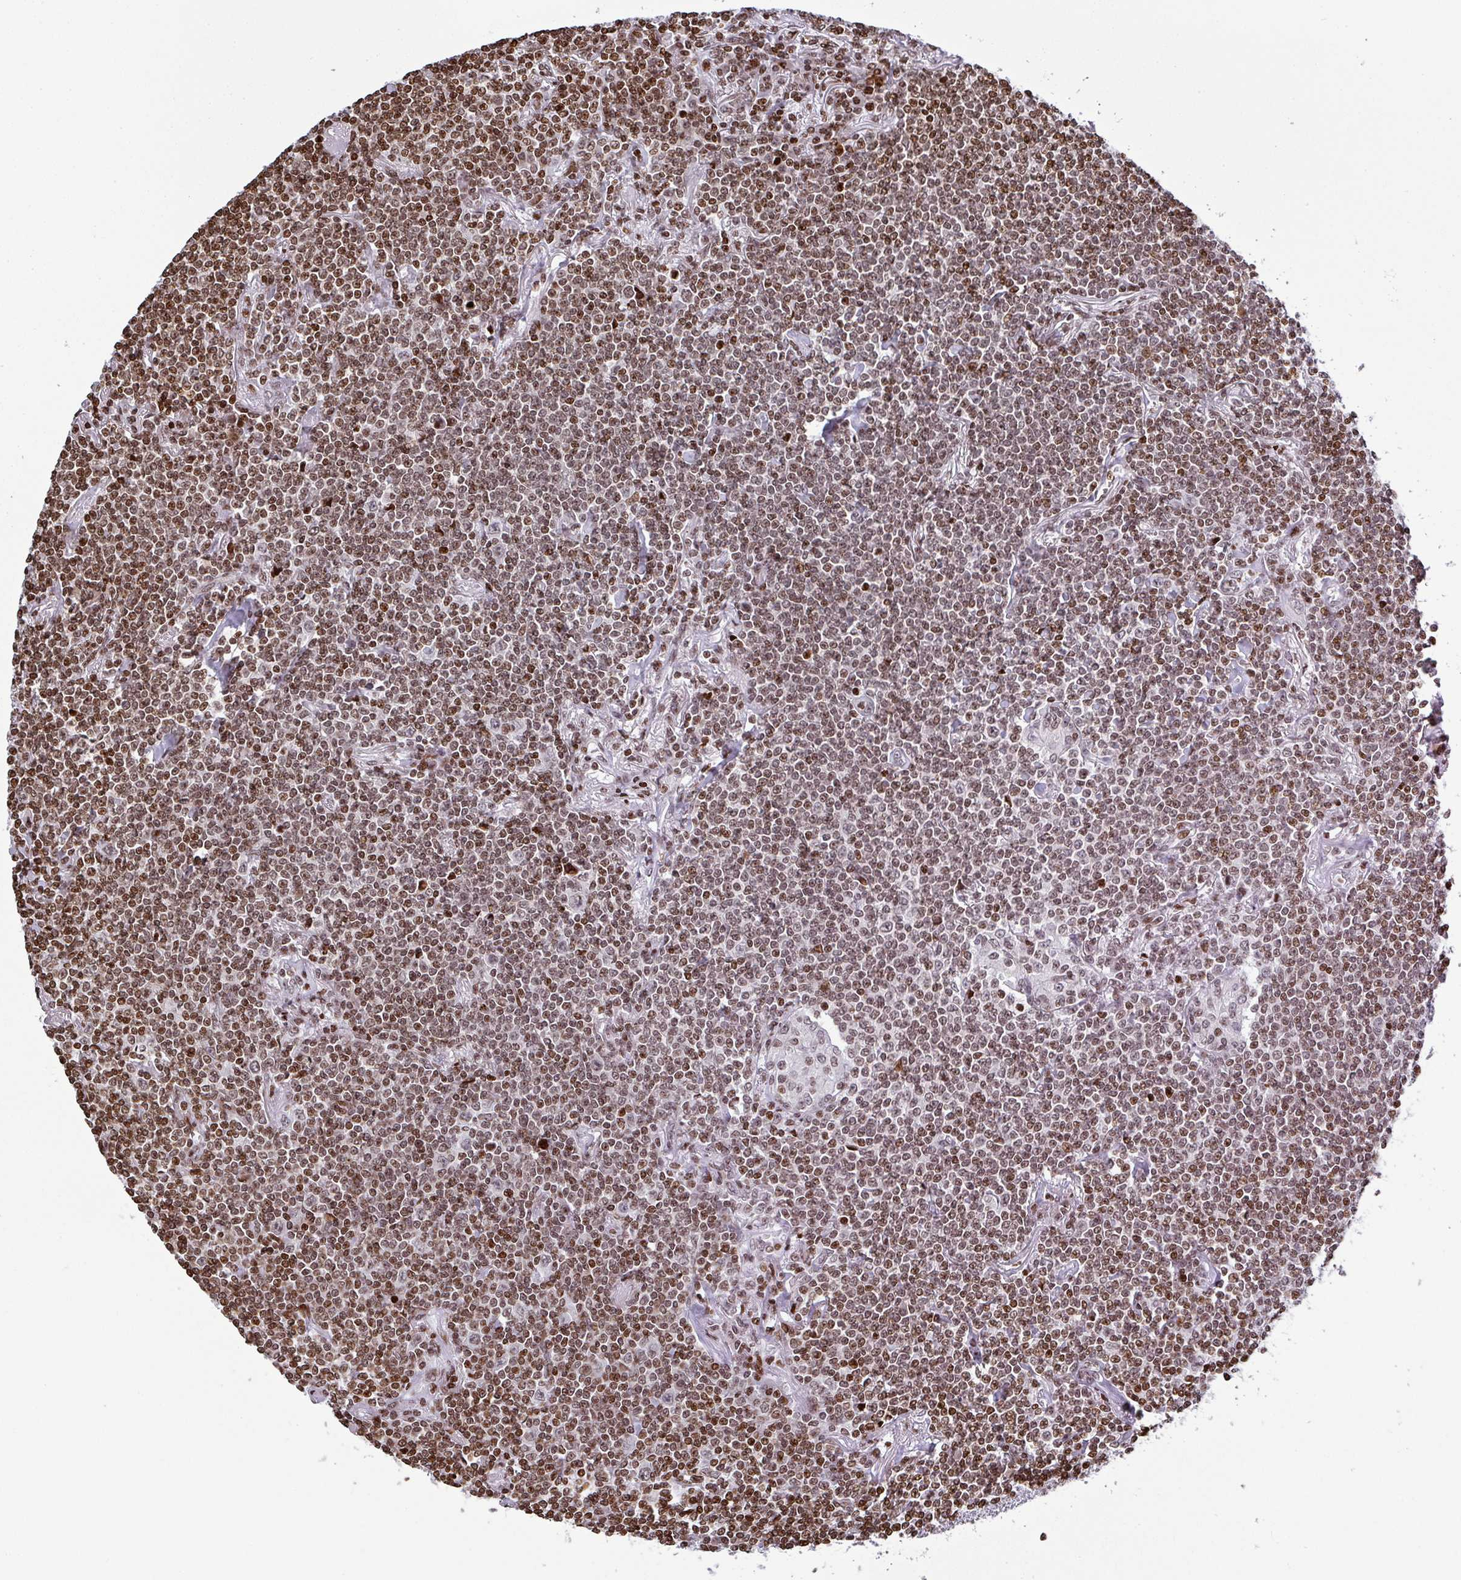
{"staining": {"intensity": "moderate", "quantity": ">75%", "location": "nuclear"}, "tissue": "lymphoma", "cell_type": "Tumor cells", "image_type": "cancer", "snomed": [{"axis": "morphology", "description": "Malignant lymphoma, non-Hodgkin's type, Low grade"}, {"axis": "topography", "description": "Lung"}], "caption": "High-power microscopy captured an immunohistochemistry (IHC) image of malignant lymphoma, non-Hodgkin's type (low-grade), revealing moderate nuclear expression in about >75% of tumor cells.", "gene": "RASL11A", "patient": {"sex": "female", "age": 71}}